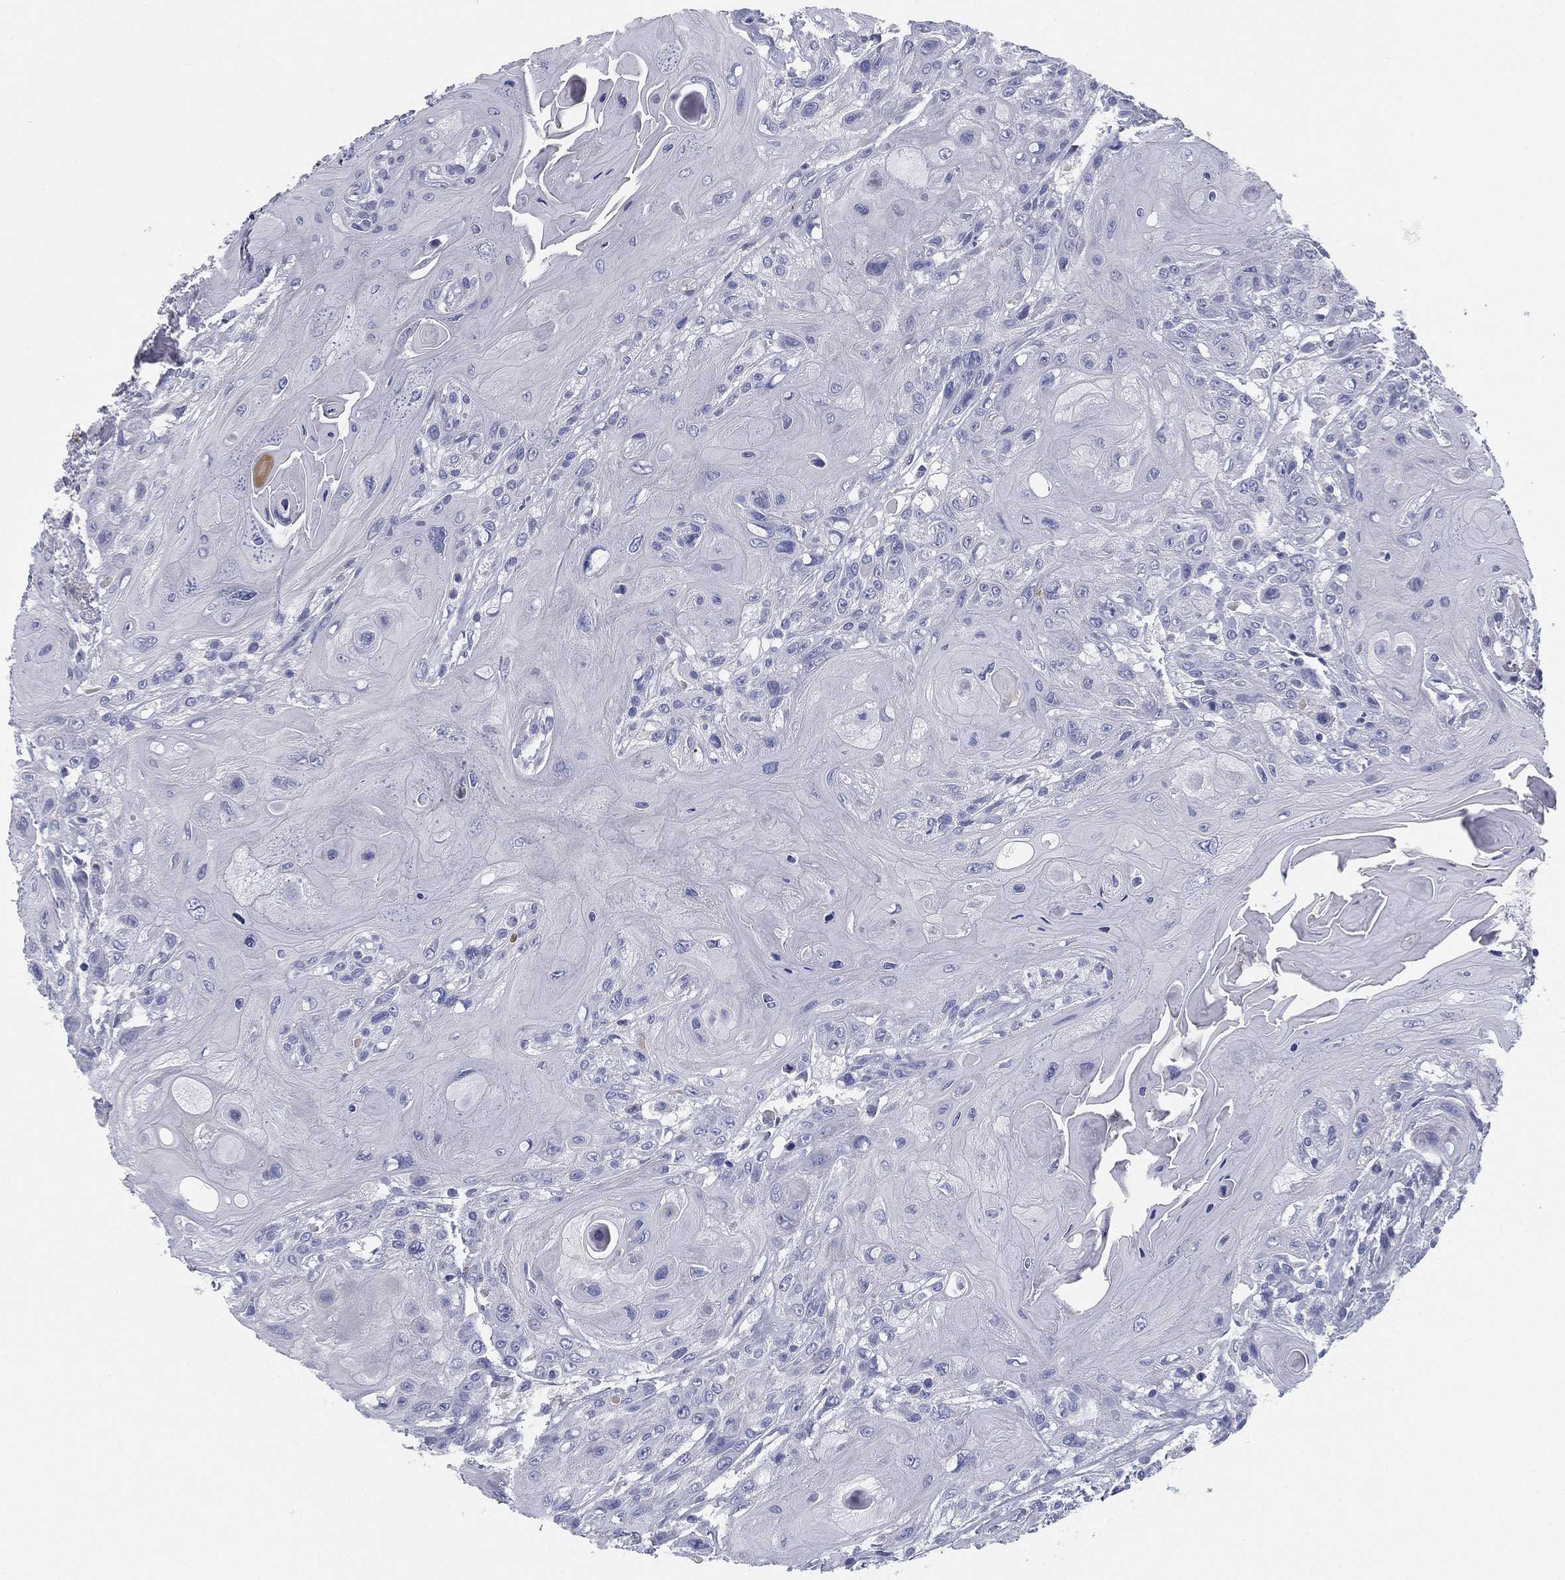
{"staining": {"intensity": "negative", "quantity": "none", "location": "none"}, "tissue": "head and neck cancer", "cell_type": "Tumor cells", "image_type": "cancer", "snomed": [{"axis": "morphology", "description": "Squamous cell carcinoma, NOS"}, {"axis": "topography", "description": "Head-Neck"}], "caption": "Immunohistochemical staining of head and neck cancer displays no significant expression in tumor cells.", "gene": "STS", "patient": {"sex": "female", "age": 59}}